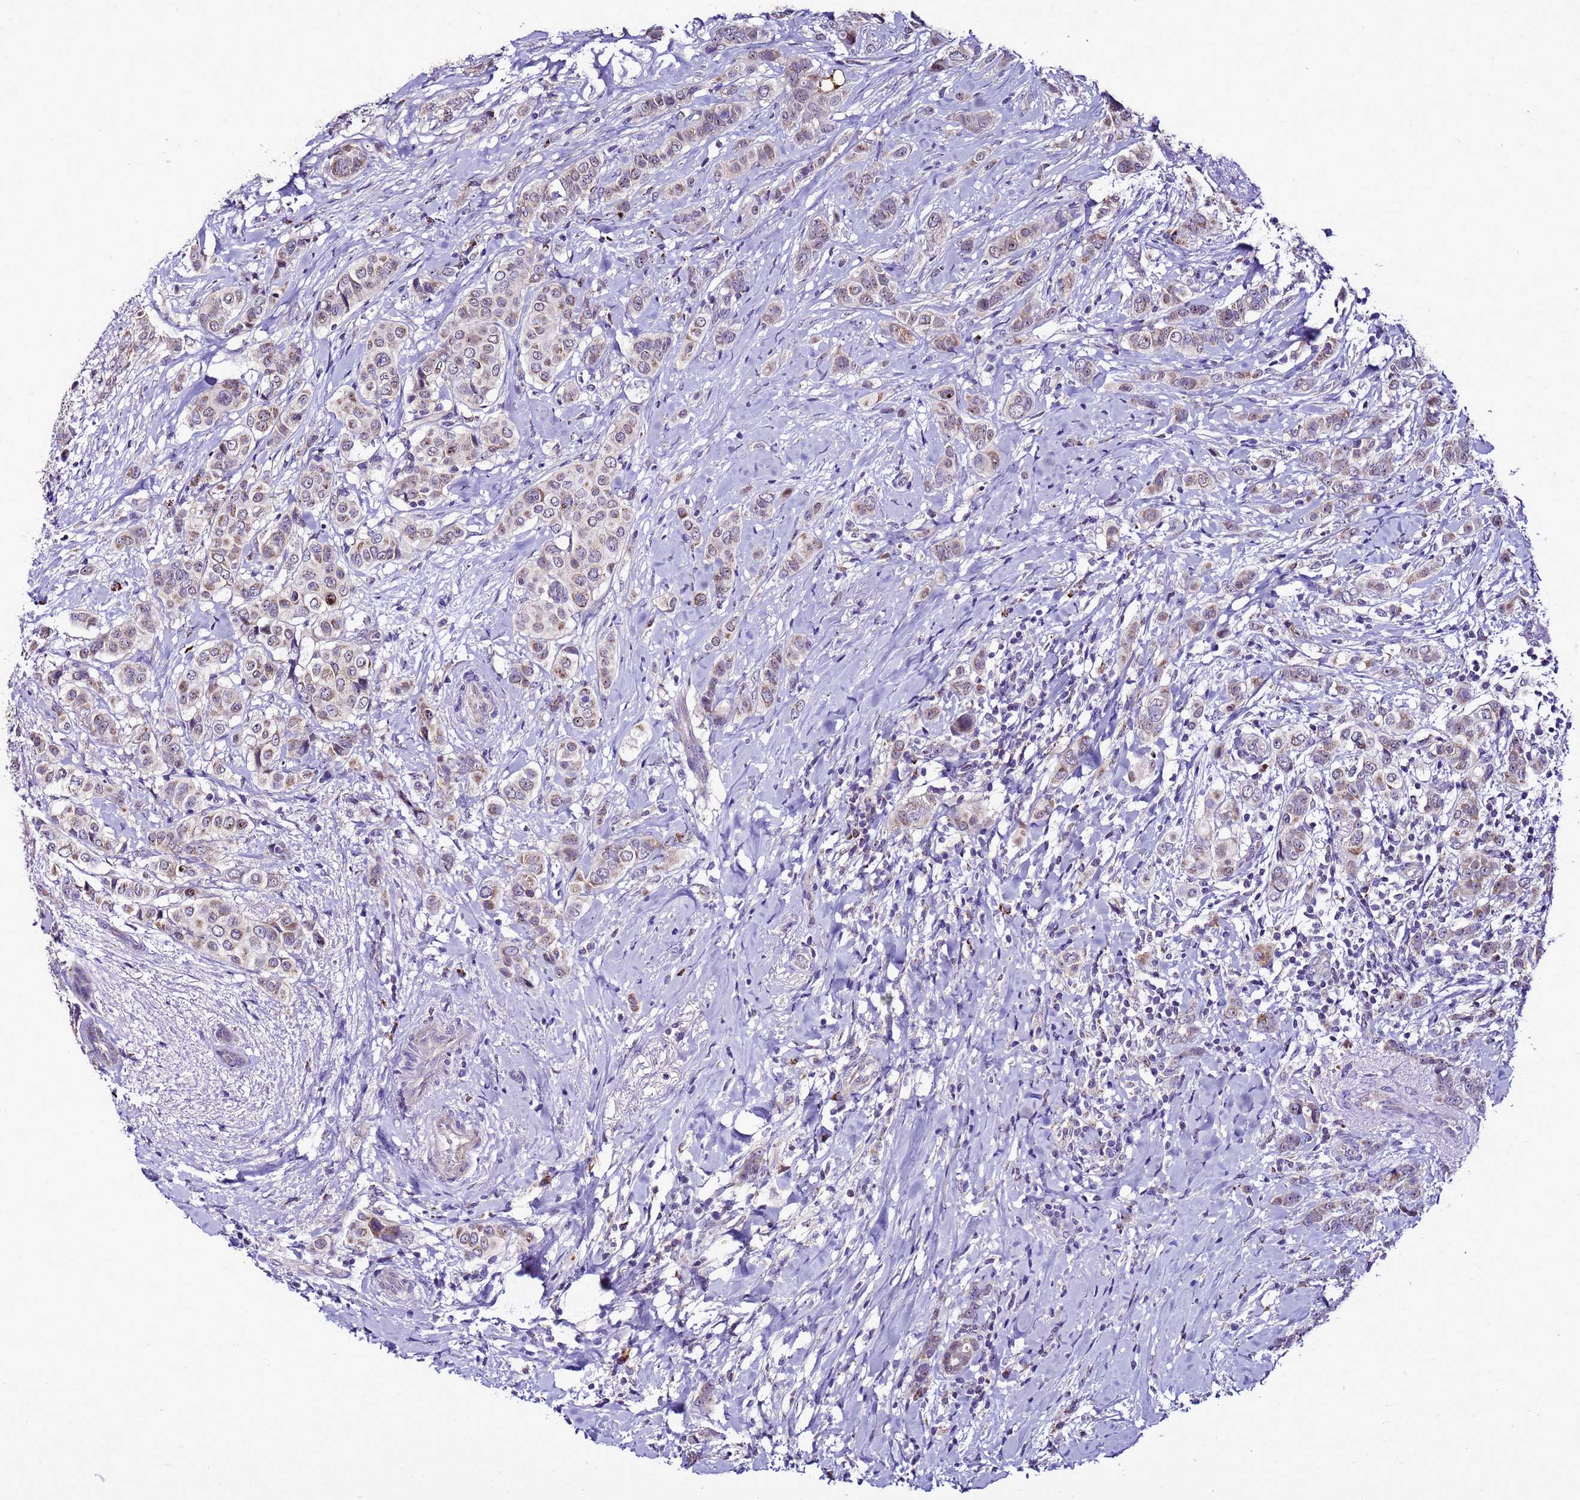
{"staining": {"intensity": "weak", "quantity": ">75%", "location": "cytoplasmic/membranous"}, "tissue": "breast cancer", "cell_type": "Tumor cells", "image_type": "cancer", "snomed": [{"axis": "morphology", "description": "Lobular carcinoma"}, {"axis": "topography", "description": "Breast"}], "caption": "A brown stain labels weak cytoplasmic/membranous positivity of a protein in breast cancer (lobular carcinoma) tumor cells. (DAB = brown stain, brightfield microscopy at high magnification).", "gene": "DPH6", "patient": {"sex": "female", "age": 51}}